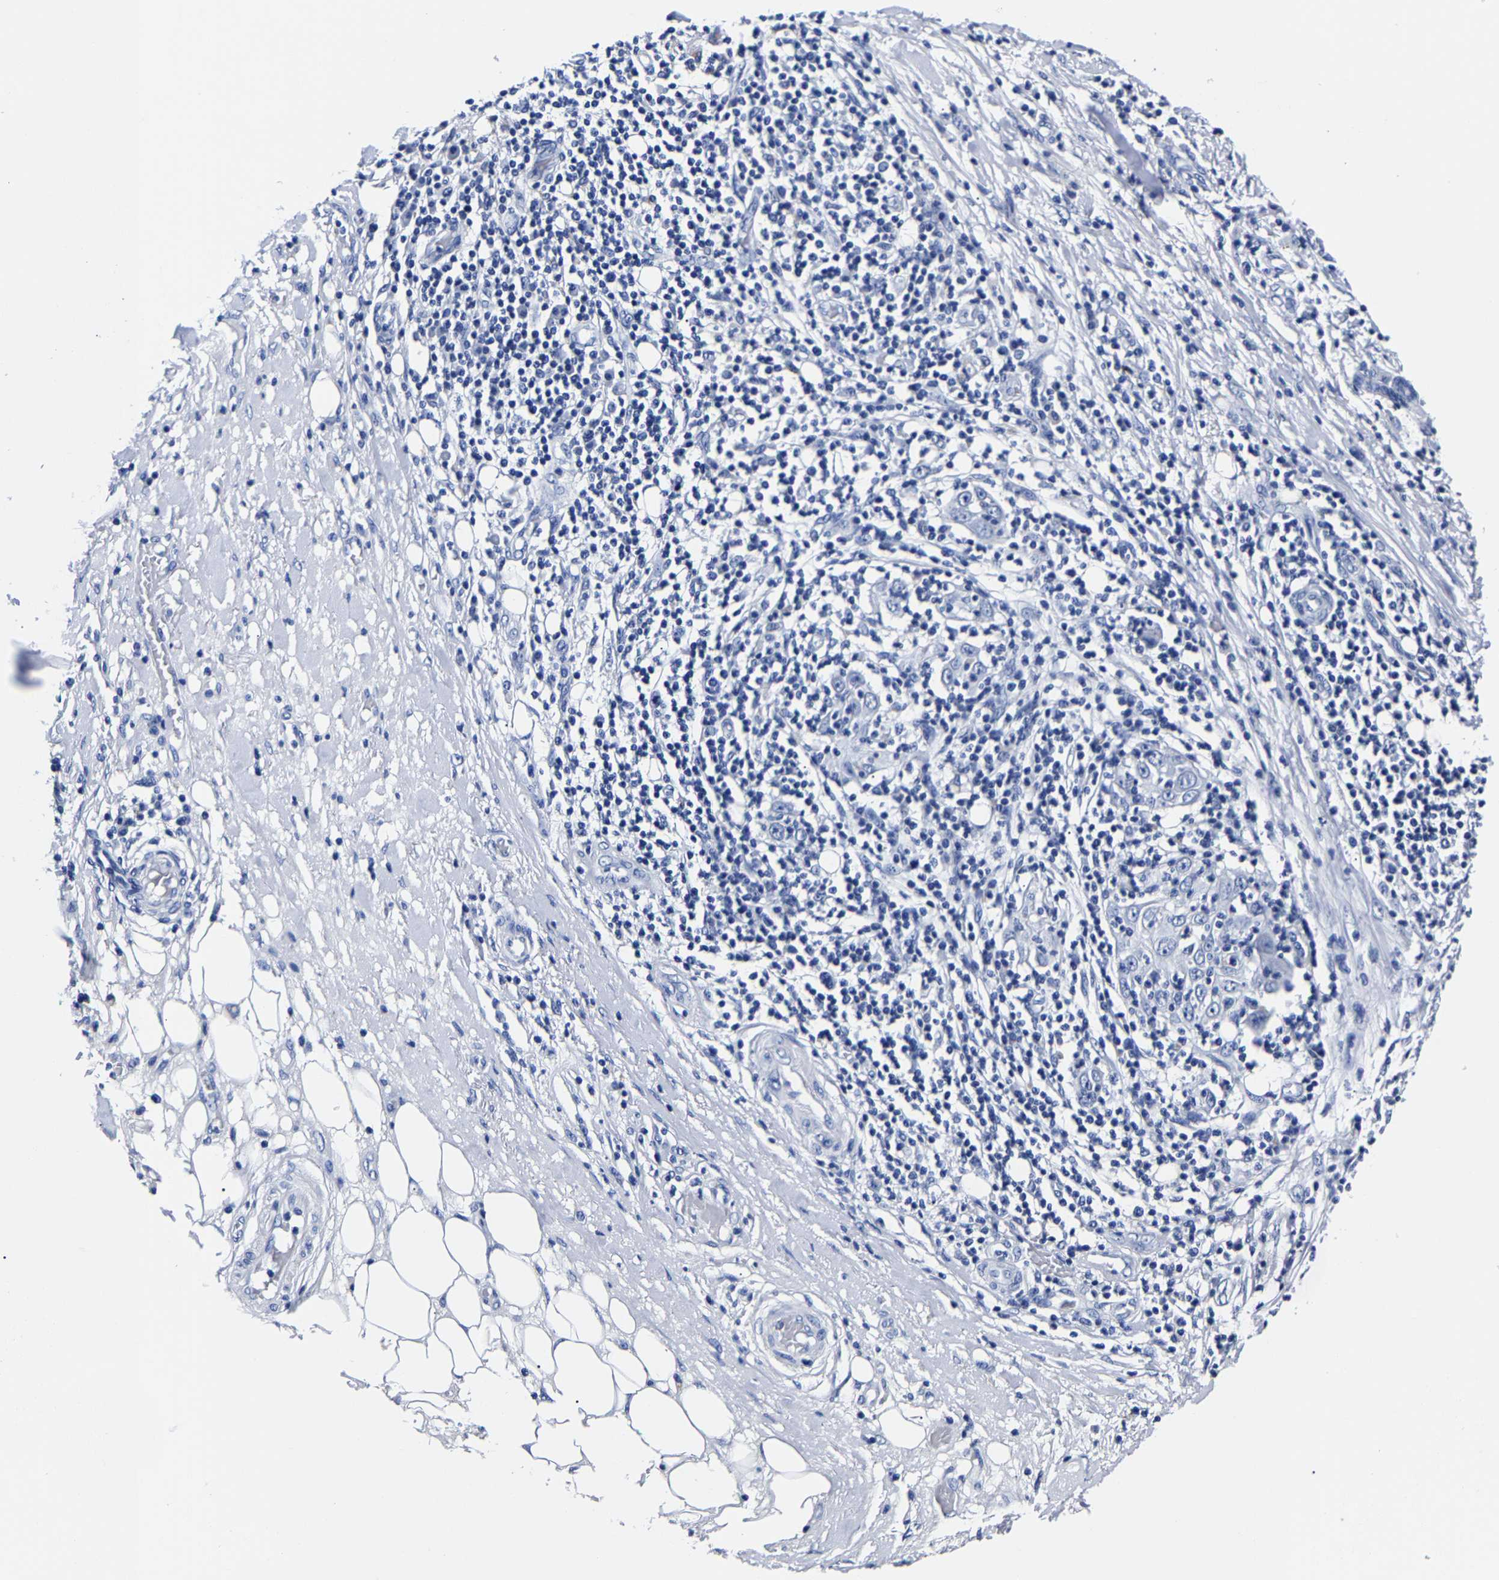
{"staining": {"intensity": "negative", "quantity": "none", "location": "none"}, "tissue": "skin cancer", "cell_type": "Tumor cells", "image_type": "cancer", "snomed": [{"axis": "morphology", "description": "Squamous cell carcinoma, NOS"}, {"axis": "topography", "description": "Skin"}], "caption": "DAB (3,3'-diaminobenzidine) immunohistochemical staining of human skin cancer (squamous cell carcinoma) reveals no significant expression in tumor cells.", "gene": "CPA2", "patient": {"sex": "female", "age": 88}}